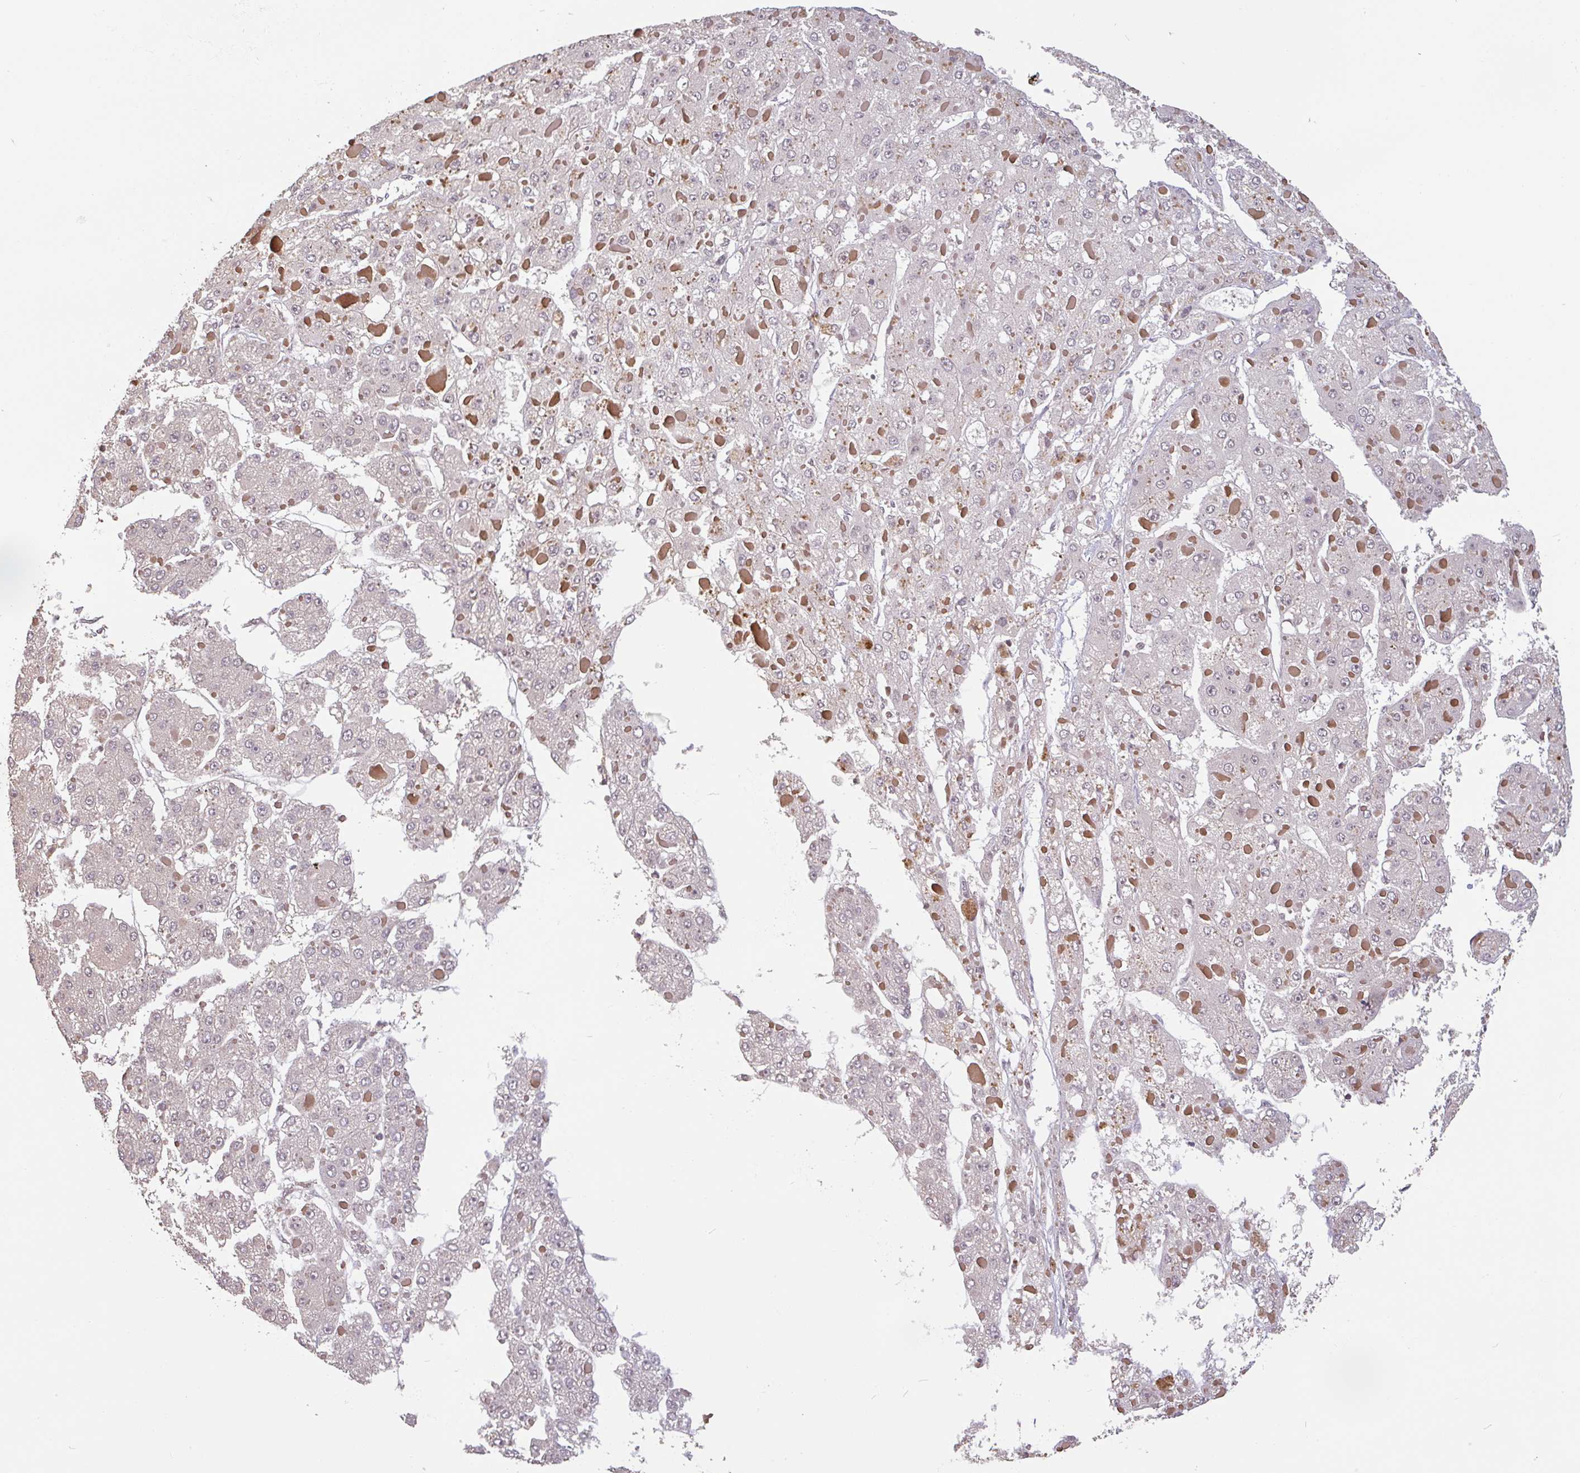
{"staining": {"intensity": "negative", "quantity": "none", "location": "none"}, "tissue": "liver cancer", "cell_type": "Tumor cells", "image_type": "cancer", "snomed": [{"axis": "morphology", "description": "Carcinoma, Hepatocellular, NOS"}, {"axis": "topography", "description": "Liver"}], "caption": "This is an immunohistochemistry (IHC) photomicrograph of liver cancer. There is no positivity in tumor cells.", "gene": "DR1", "patient": {"sex": "female", "age": 73}}